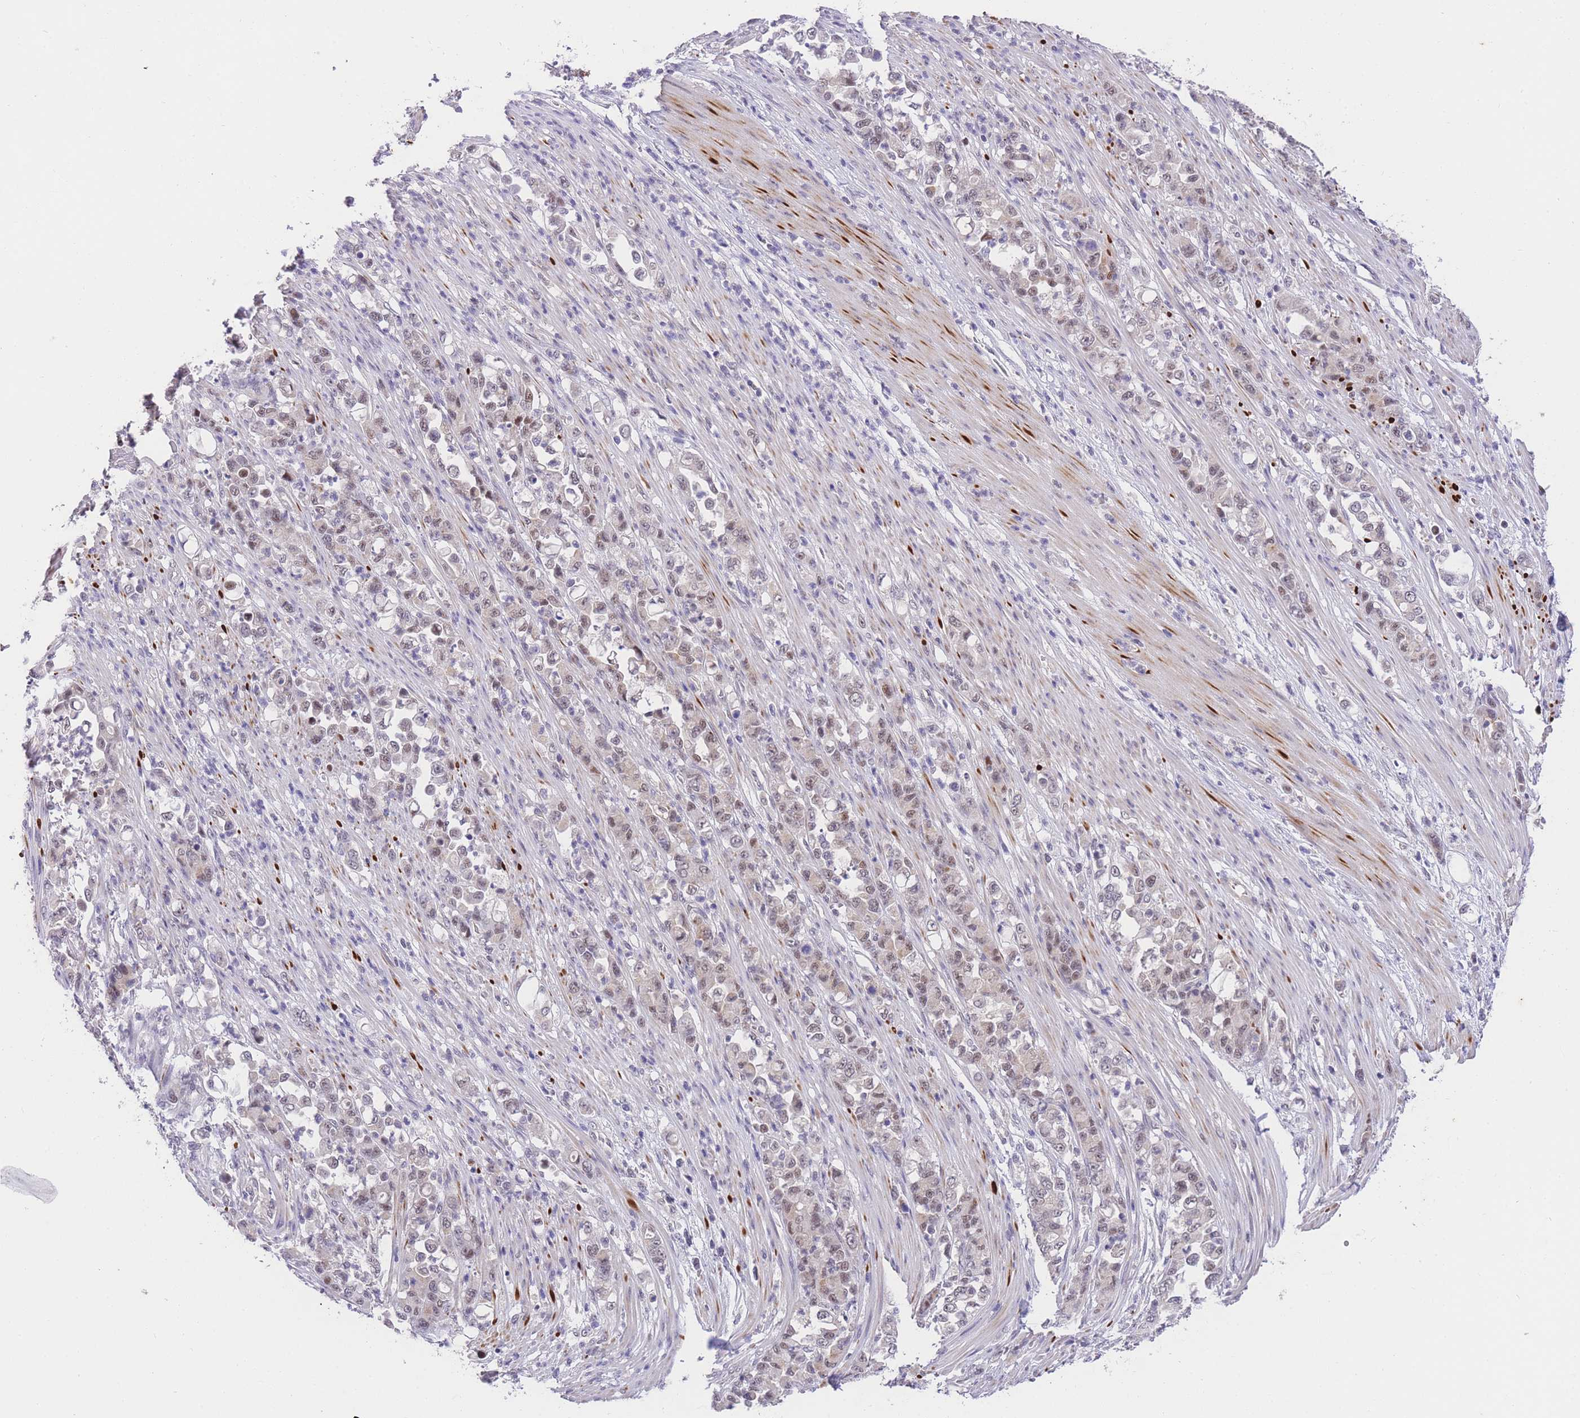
{"staining": {"intensity": "weak", "quantity": "25%-75%", "location": "nuclear"}, "tissue": "stomach cancer", "cell_type": "Tumor cells", "image_type": "cancer", "snomed": [{"axis": "morphology", "description": "Normal tissue, NOS"}, {"axis": "morphology", "description": "Adenocarcinoma, NOS"}, {"axis": "topography", "description": "Stomach"}], "caption": "The image exhibits staining of stomach cancer, revealing weak nuclear protein staining (brown color) within tumor cells. (Brightfield microscopy of DAB IHC at high magnification).", "gene": "SLC35F2", "patient": {"sex": "female", "age": 79}}